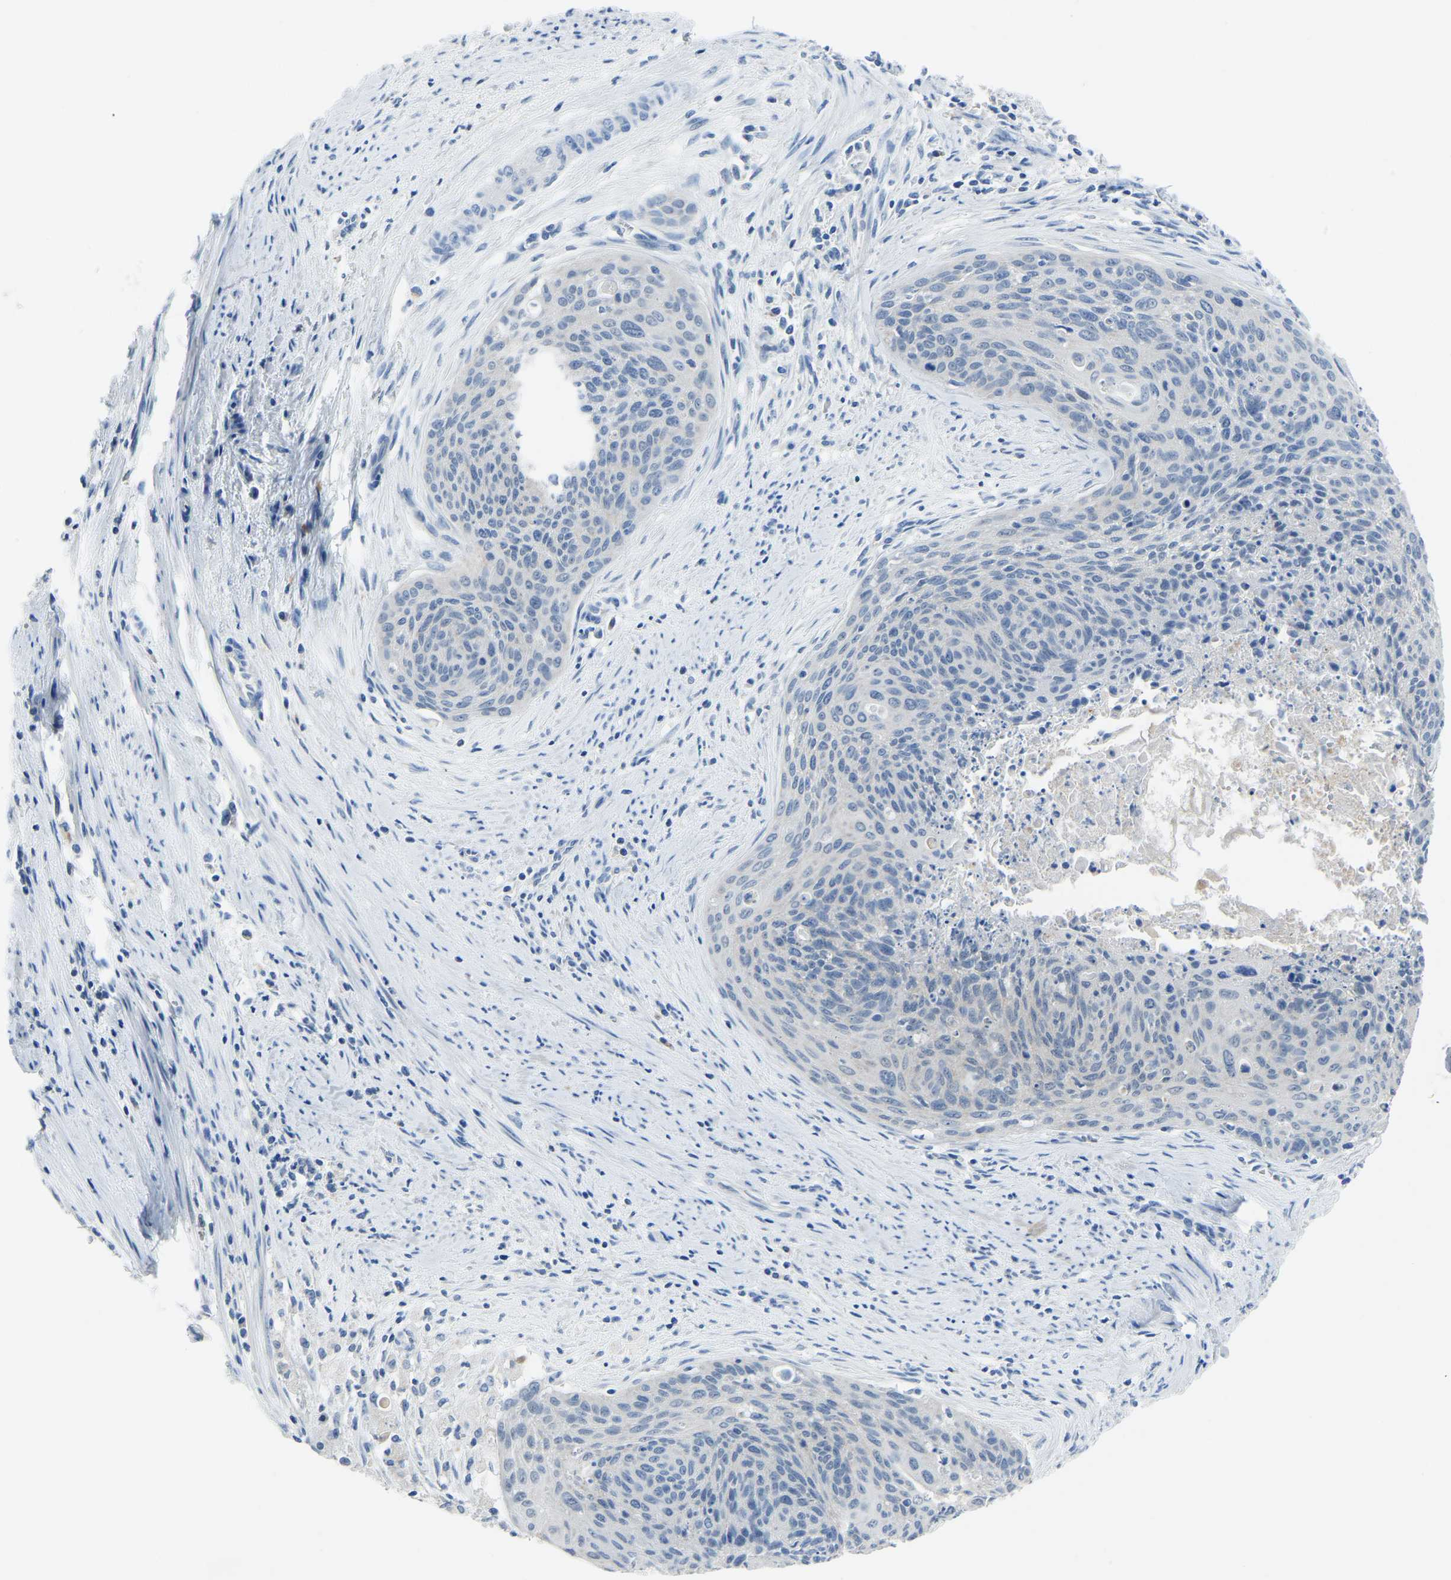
{"staining": {"intensity": "negative", "quantity": "none", "location": "none"}, "tissue": "cervical cancer", "cell_type": "Tumor cells", "image_type": "cancer", "snomed": [{"axis": "morphology", "description": "Squamous cell carcinoma, NOS"}, {"axis": "topography", "description": "Cervix"}], "caption": "Immunohistochemistry (IHC) of human squamous cell carcinoma (cervical) shows no staining in tumor cells.", "gene": "ETFA", "patient": {"sex": "female", "age": 55}}